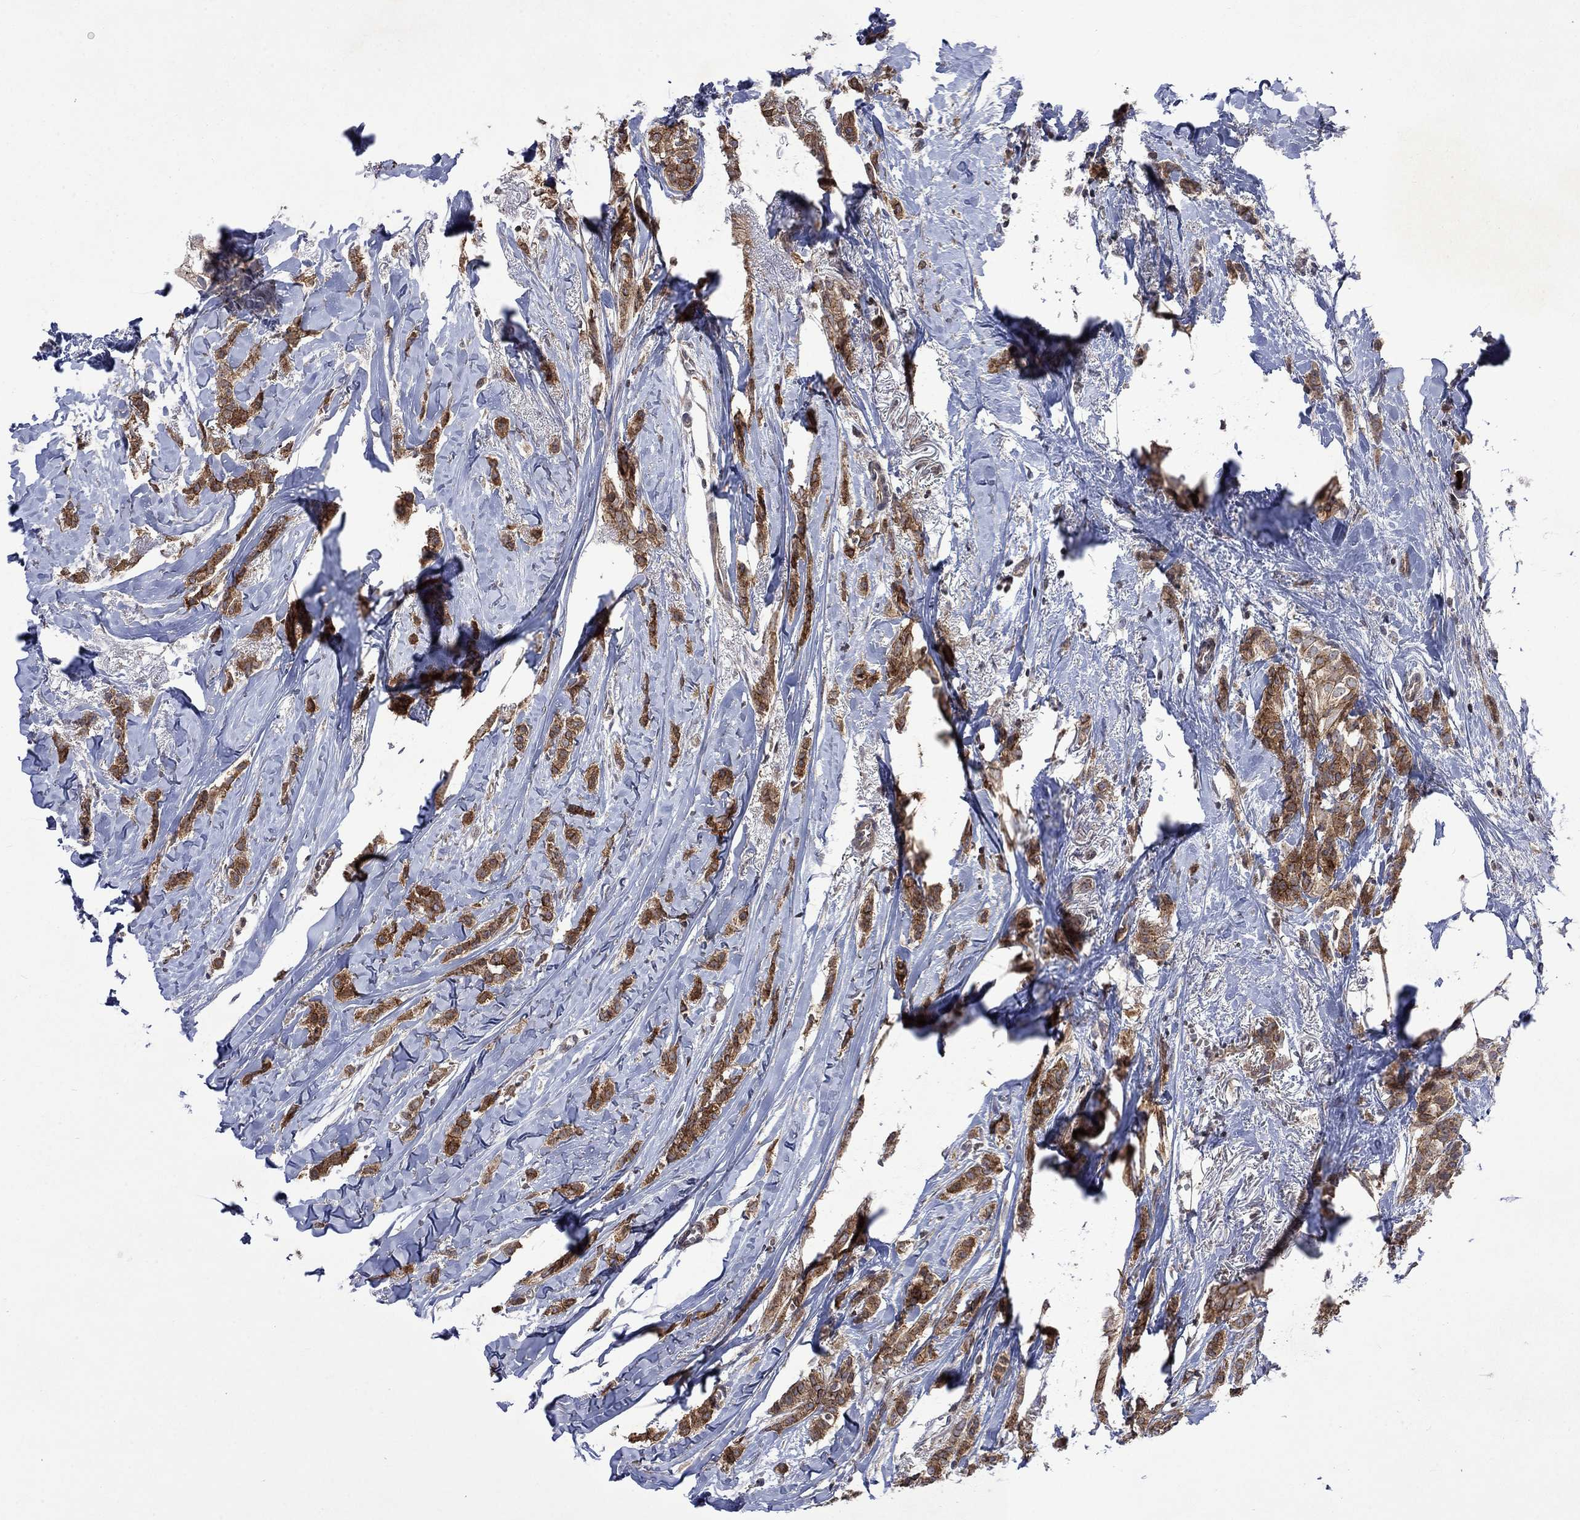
{"staining": {"intensity": "moderate", "quantity": ">75%", "location": "cytoplasmic/membranous"}, "tissue": "breast cancer", "cell_type": "Tumor cells", "image_type": "cancer", "snomed": [{"axis": "morphology", "description": "Duct carcinoma"}, {"axis": "topography", "description": "Breast"}], "caption": "Tumor cells reveal medium levels of moderate cytoplasmic/membranous positivity in approximately >75% of cells in human intraductal carcinoma (breast). (IHC, brightfield microscopy, high magnification).", "gene": "TMEM33", "patient": {"sex": "female", "age": 85}}